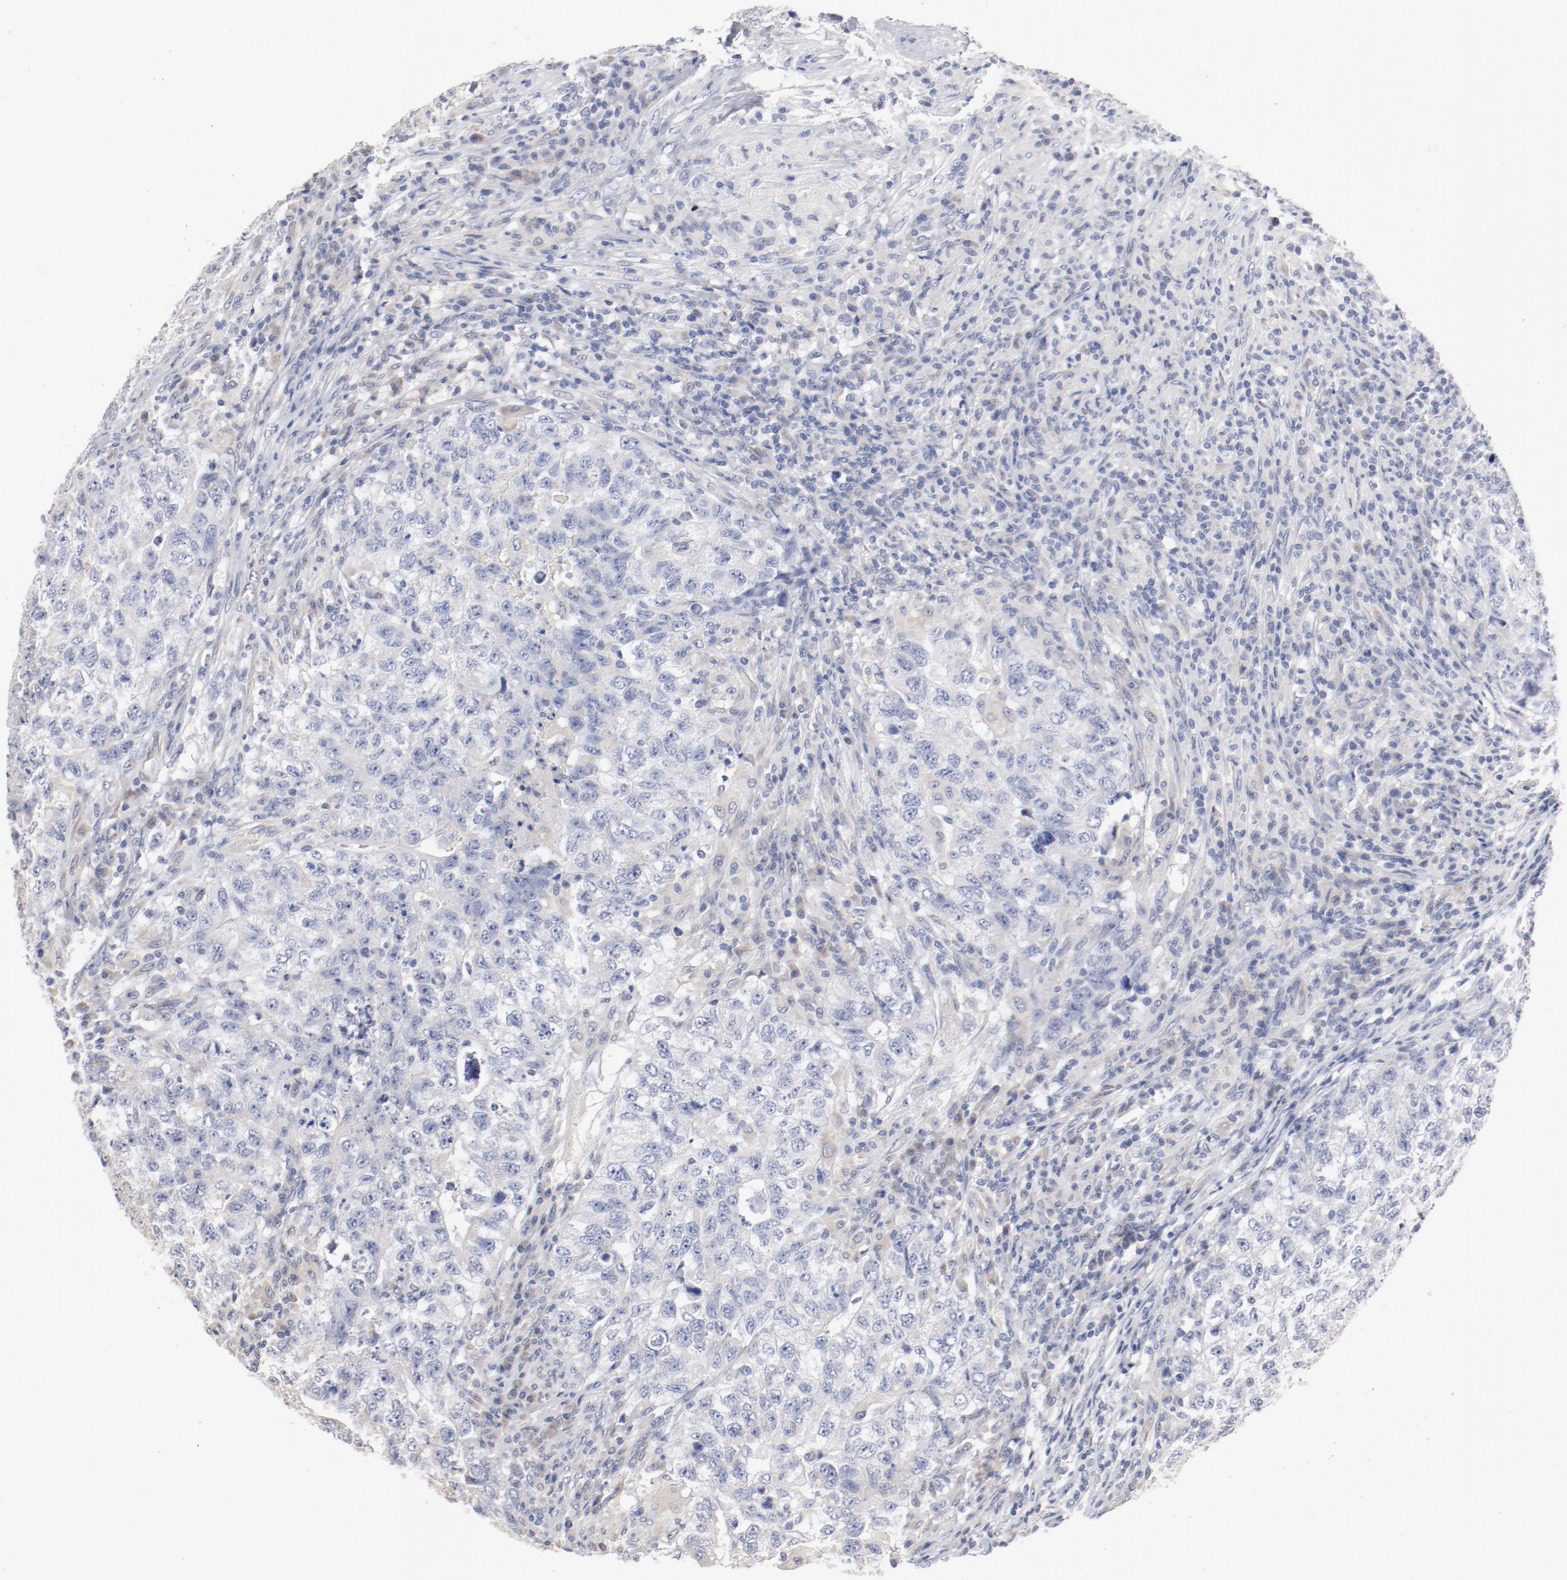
{"staining": {"intensity": "weak", "quantity": "<25%", "location": "cytoplasmic/membranous"}, "tissue": "testis cancer", "cell_type": "Tumor cells", "image_type": "cancer", "snomed": [{"axis": "morphology", "description": "Carcinoma, Embryonal, NOS"}, {"axis": "topography", "description": "Testis"}], "caption": "Immunohistochemical staining of testis cancer reveals no significant positivity in tumor cells.", "gene": "AK7", "patient": {"sex": "male", "age": 21}}